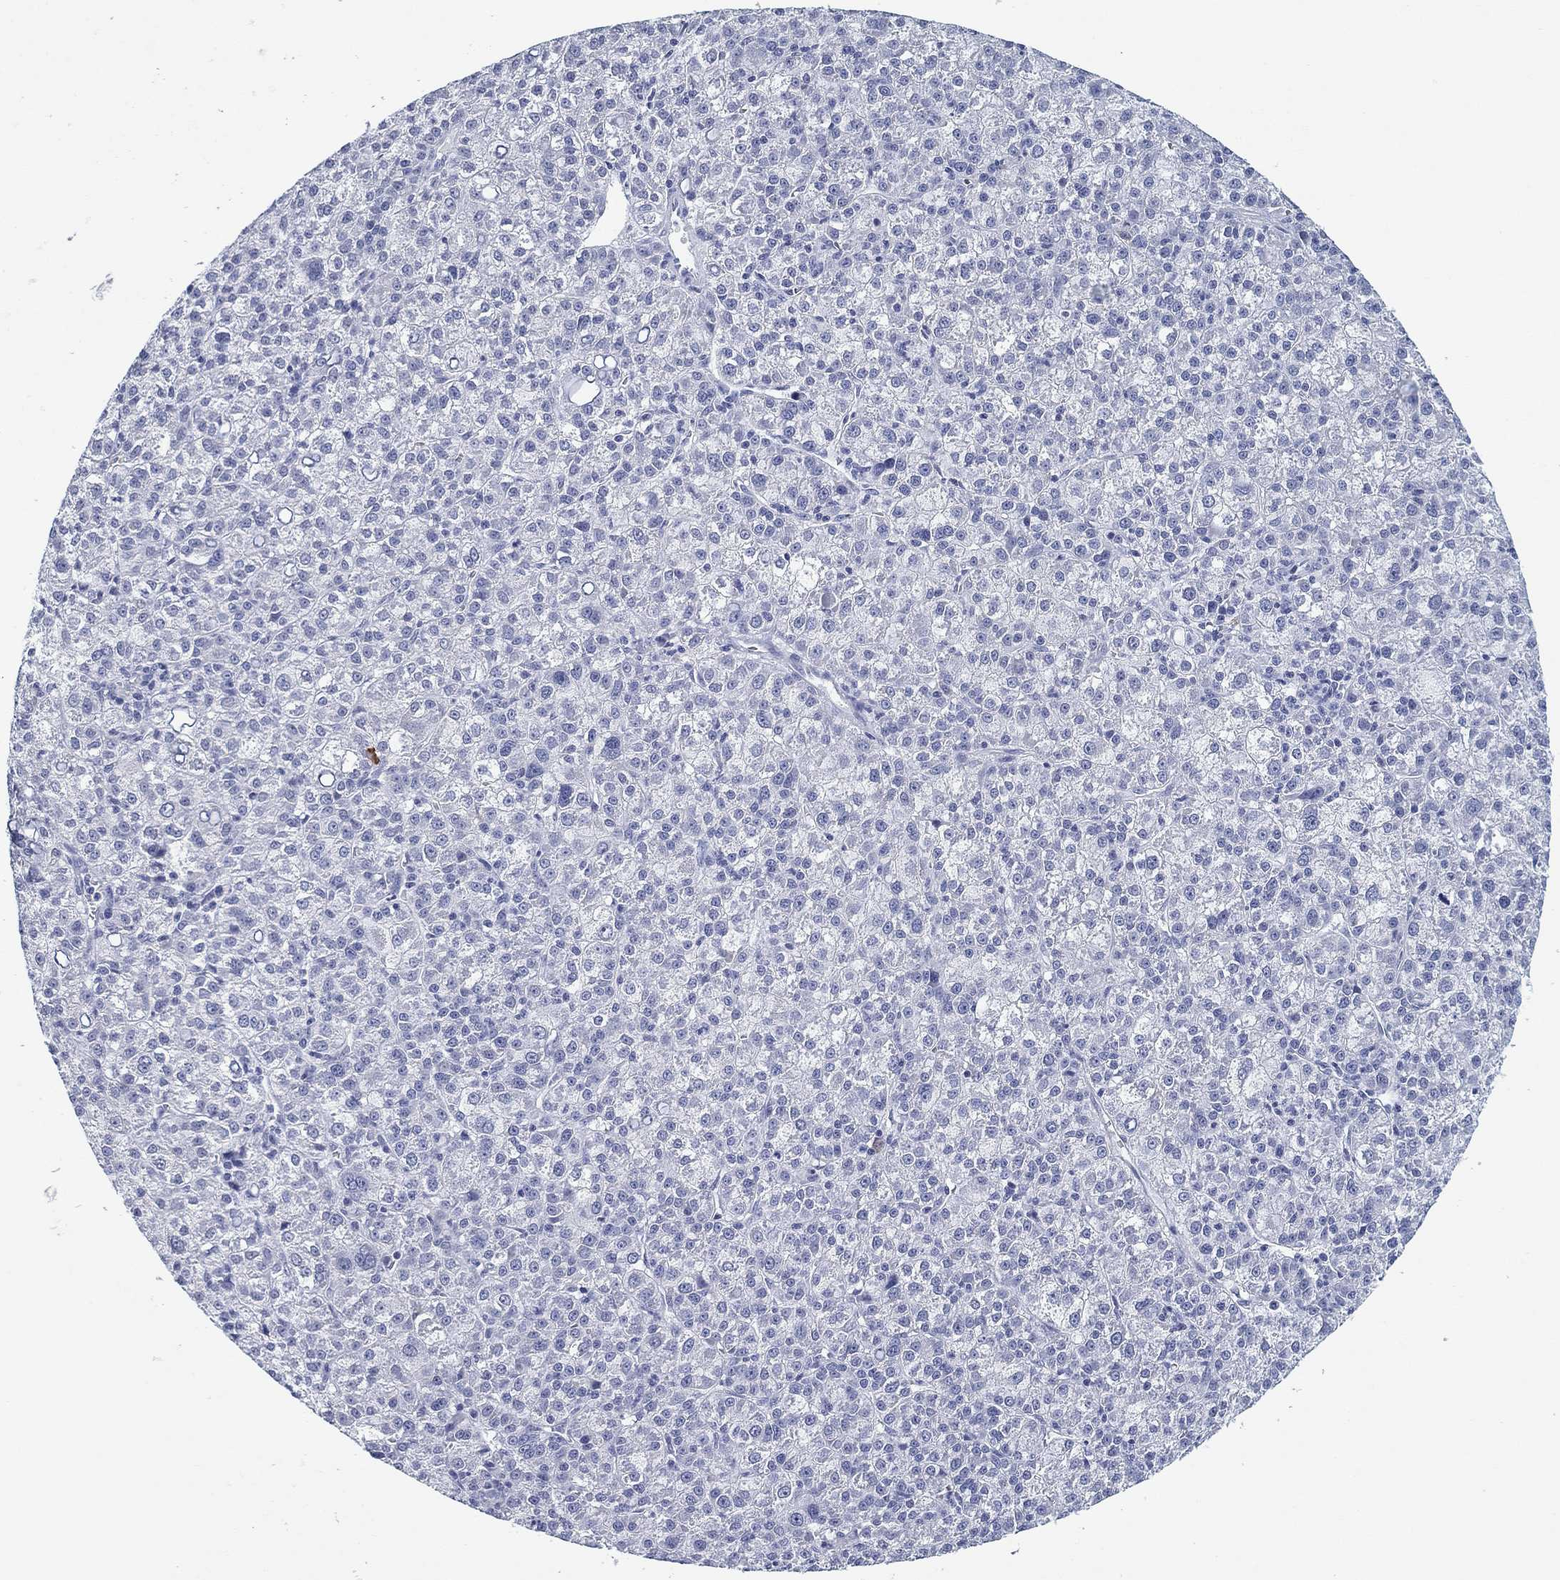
{"staining": {"intensity": "negative", "quantity": "none", "location": "none"}, "tissue": "liver cancer", "cell_type": "Tumor cells", "image_type": "cancer", "snomed": [{"axis": "morphology", "description": "Carcinoma, Hepatocellular, NOS"}, {"axis": "topography", "description": "Liver"}], "caption": "Protein analysis of hepatocellular carcinoma (liver) exhibits no significant staining in tumor cells. The staining was performed using DAB (3,3'-diaminobenzidine) to visualize the protein expression in brown, while the nuclei were stained in blue with hematoxylin (Magnification: 20x).", "gene": "CD79B", "patient": {"sex": "female", "age": 60}}